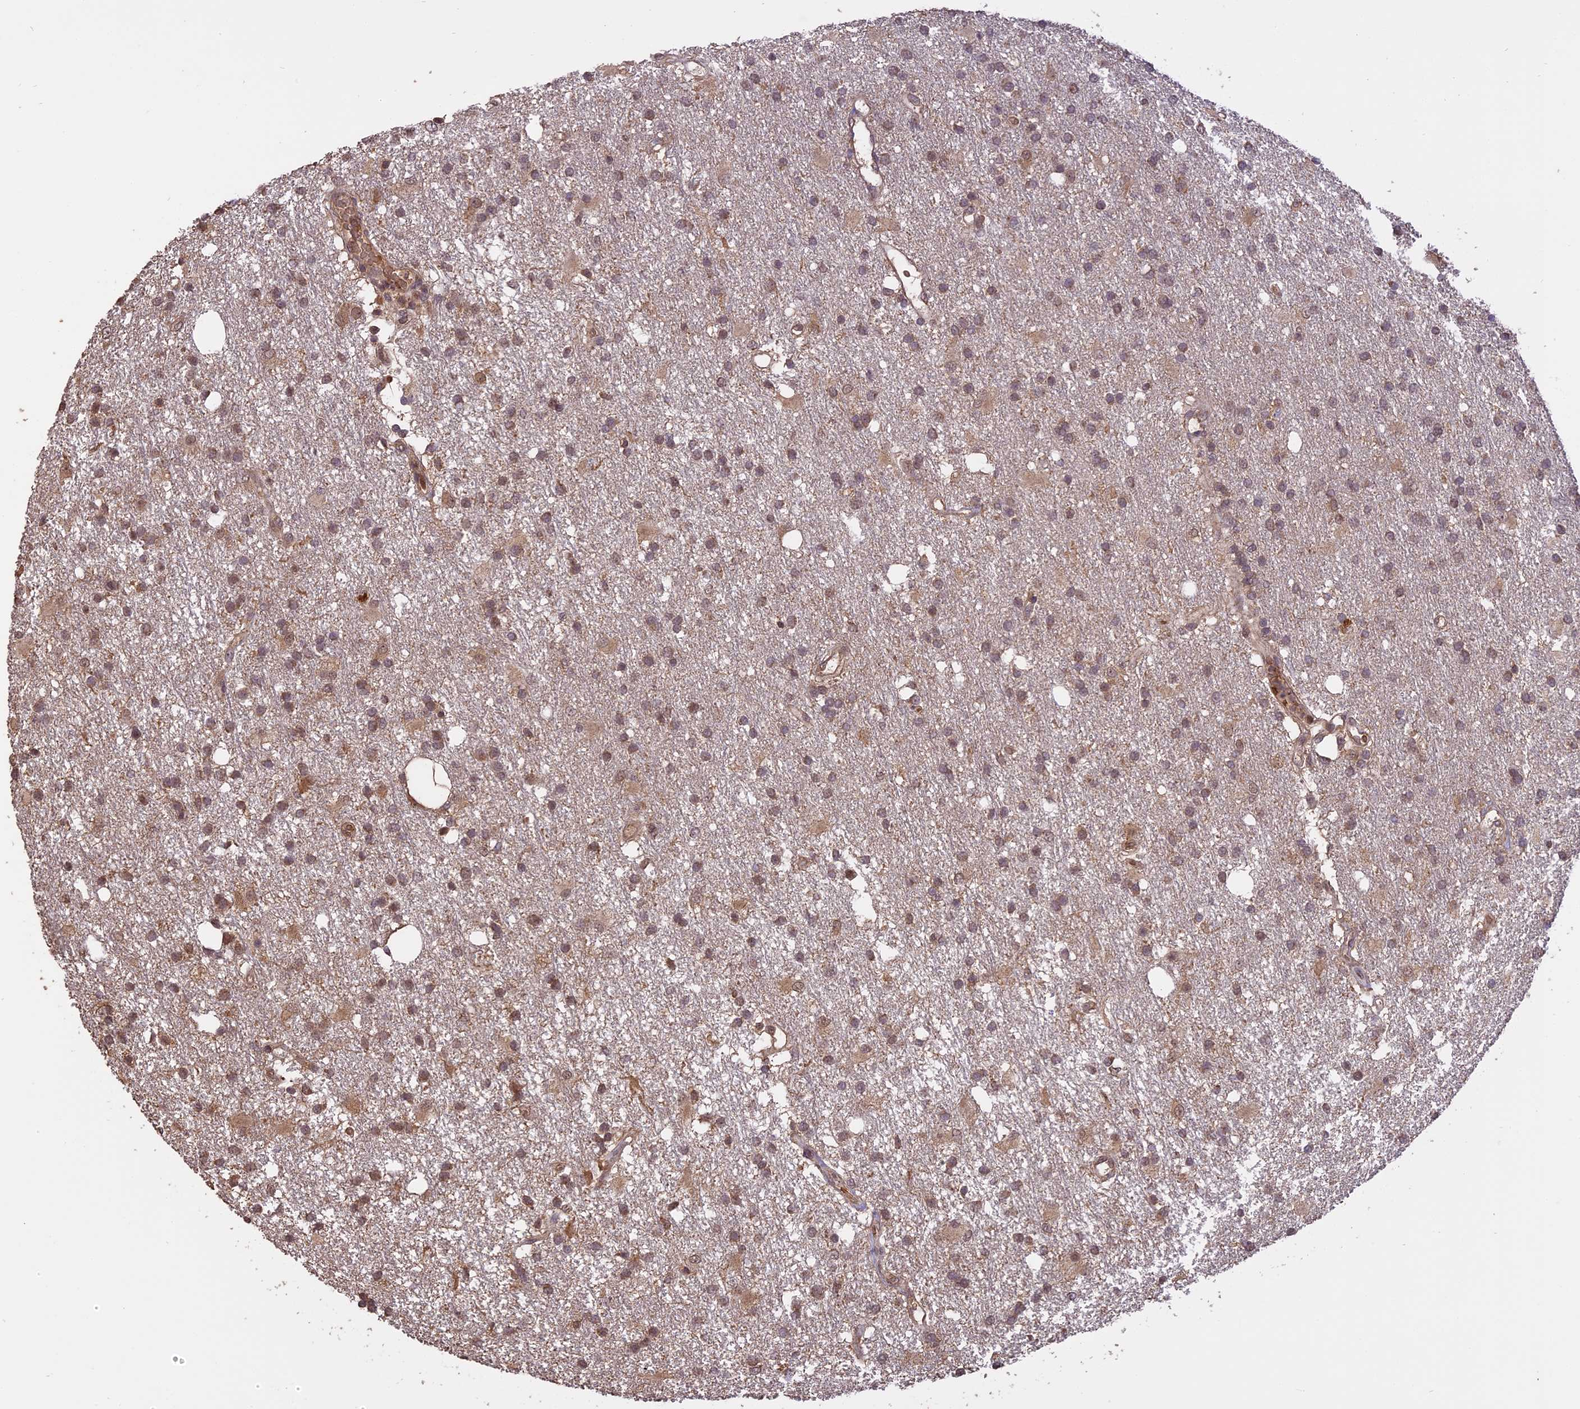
{"staining": {"intensity": "weak", "quantity": "25%-75%", "location": "cytoplasmic/membranous,nuclear"}, "tissue": "glioma", "cell_type": "Tumor cells", "image_type": "cancer", "snomed": [{"axis": "morphology", "description": "Glioma, malignant, High grade"}, {"axis": "topography", "description": "Brain"}], "caption": "Protein expression analysis of human glioma reveals weak cytoplasmic/membranous and nuclear staining in about 25%-75% of tumor cells.", "gene": "TIGD7", "patient": {"sex": "male", "age": 77}}